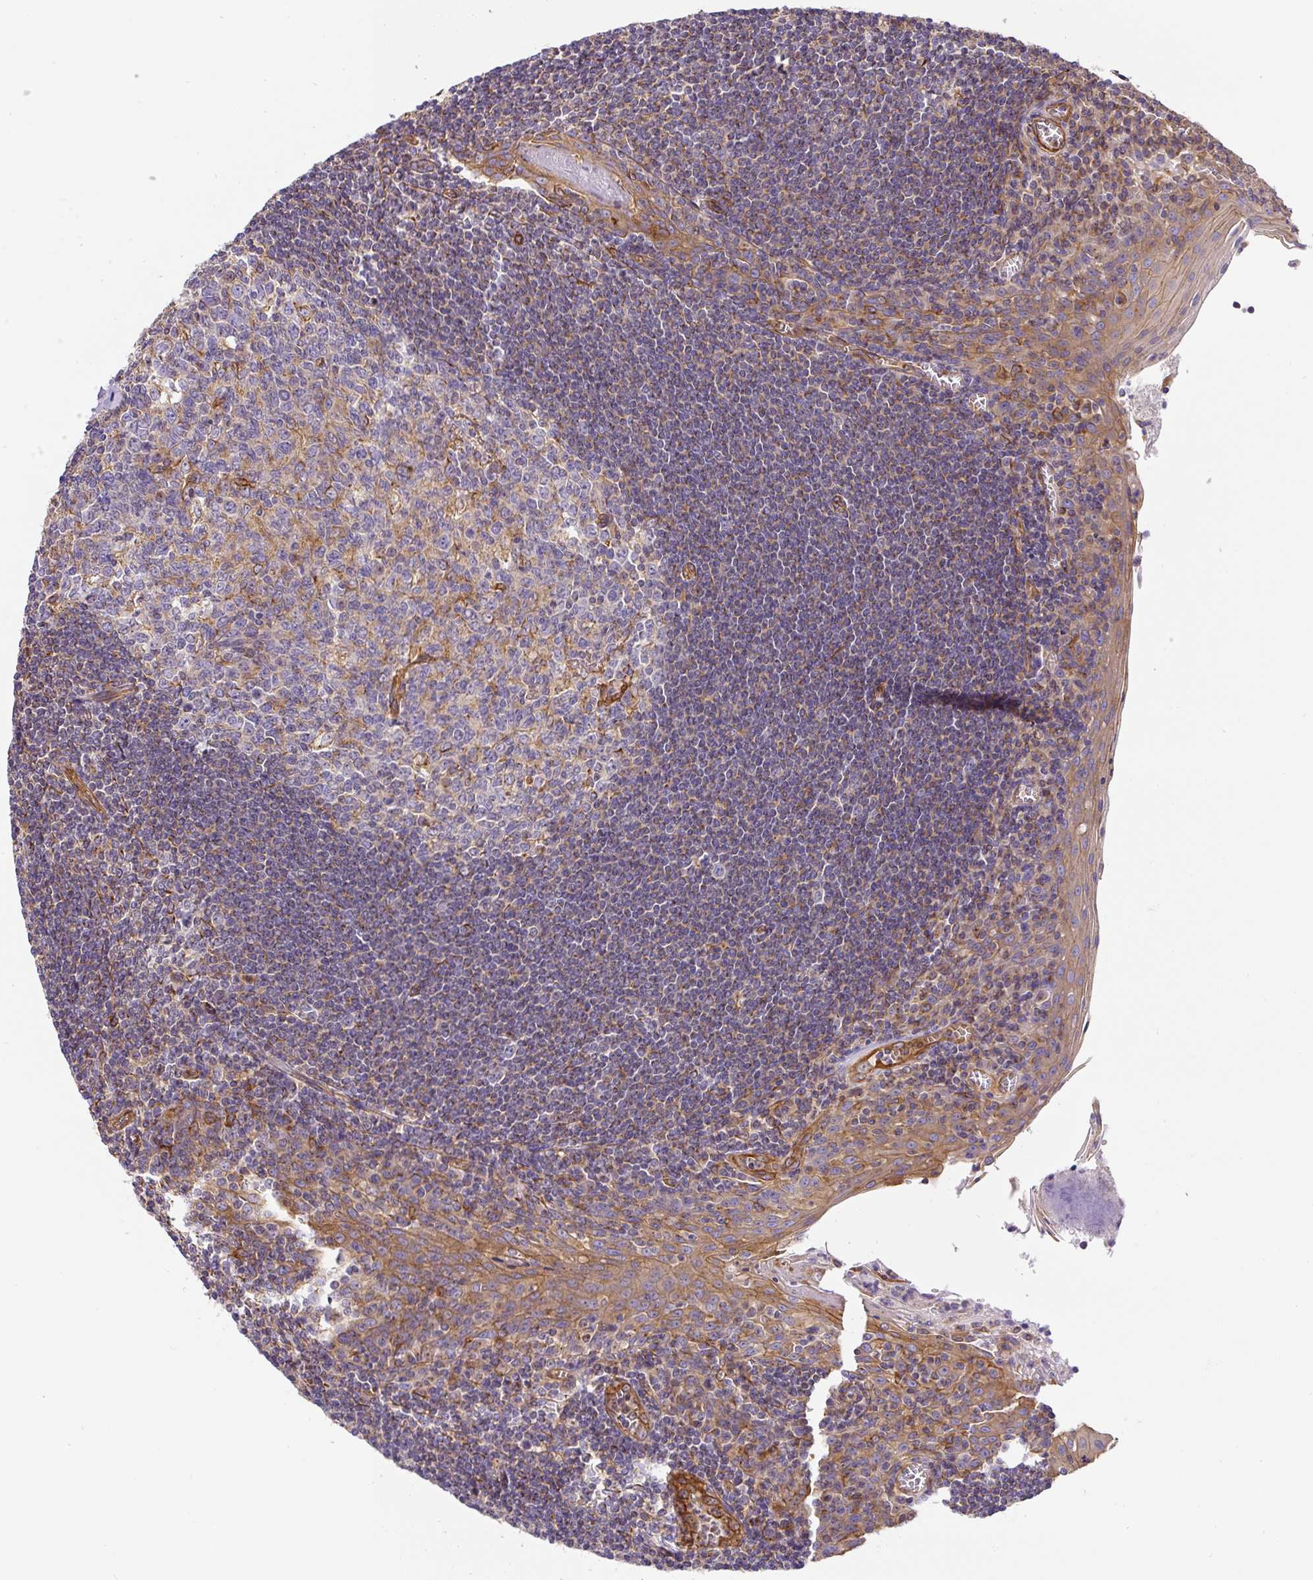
{"staining": {"intensity": "negative", "quantity": "none", "location": "none"}, "tissue": "tonsil", "cell_type": "Germinal center cells", "image_type": "normal", "snomed": [{"axis": "morphology", "description": "Normal tissue, NOS"}, {"axis": "topography", "description": "Tonsil"}], "caption": "A micrograph of tonsil stained for a protein exhibits no brown staining in germinal center cells.", "gene": "DCTN1", "patient": {"sex": "male", "age": 27}}